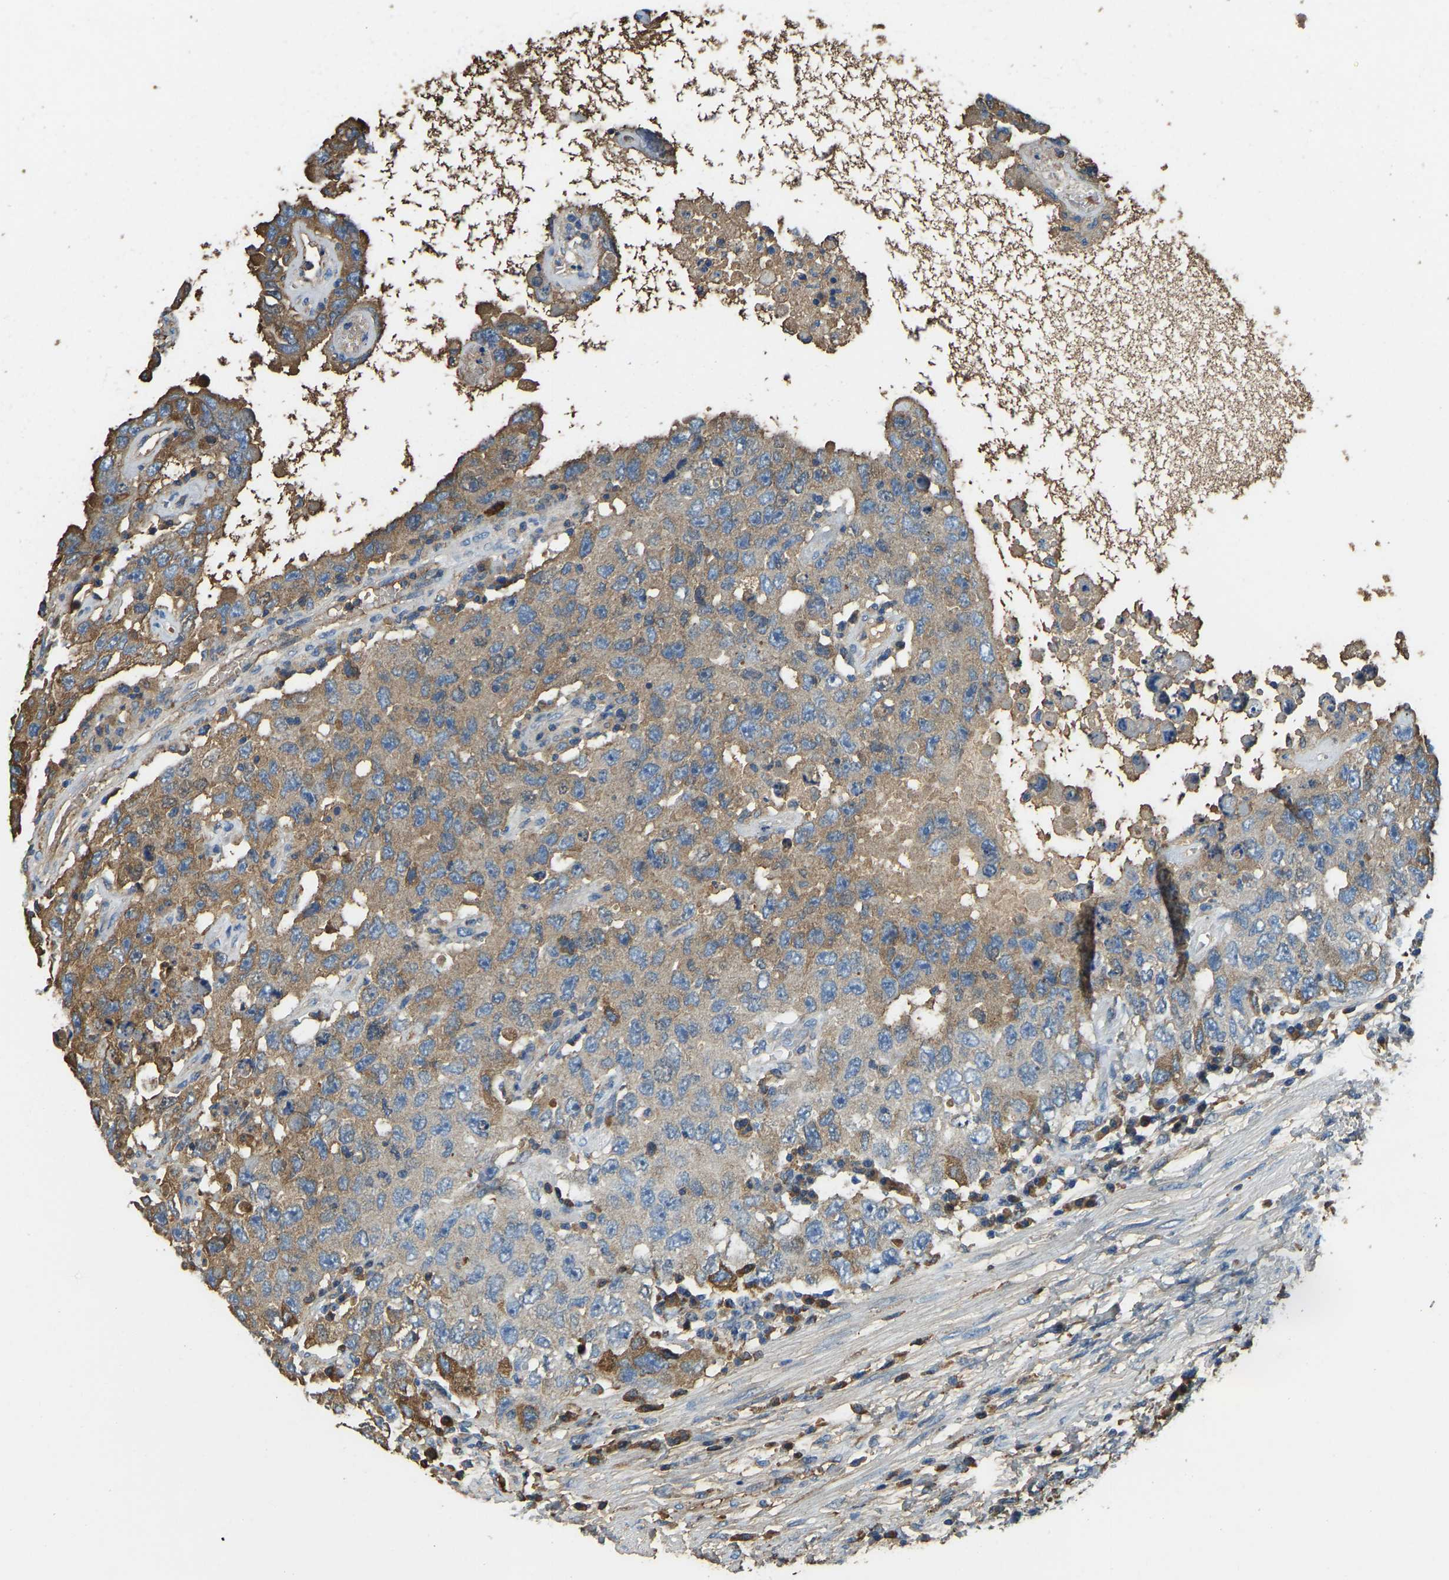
{"staining": {"intensity": "moderate", "quantity": "<25%", "location": "cytoplasmic/membranous"}, "tissue": "testis cancer", "cell_type": "Tumor cells", "image_type": "cancer", "snomed": [{"axis": "morphology", "description": "Carcinoma, Embryonal, NOS"}, {"axis": "topography", "description": "Testis"}], "caption": "Tumor cells exhibit low levels of moderate cytoplasmic/membranous staining in about <25% of cells in testis embryonal carcinoma. (DAB = brown stain, brightfield microscopy at high magnification).", "gene": "THBS4", "patient": {"sex": "male", "age": 26}}